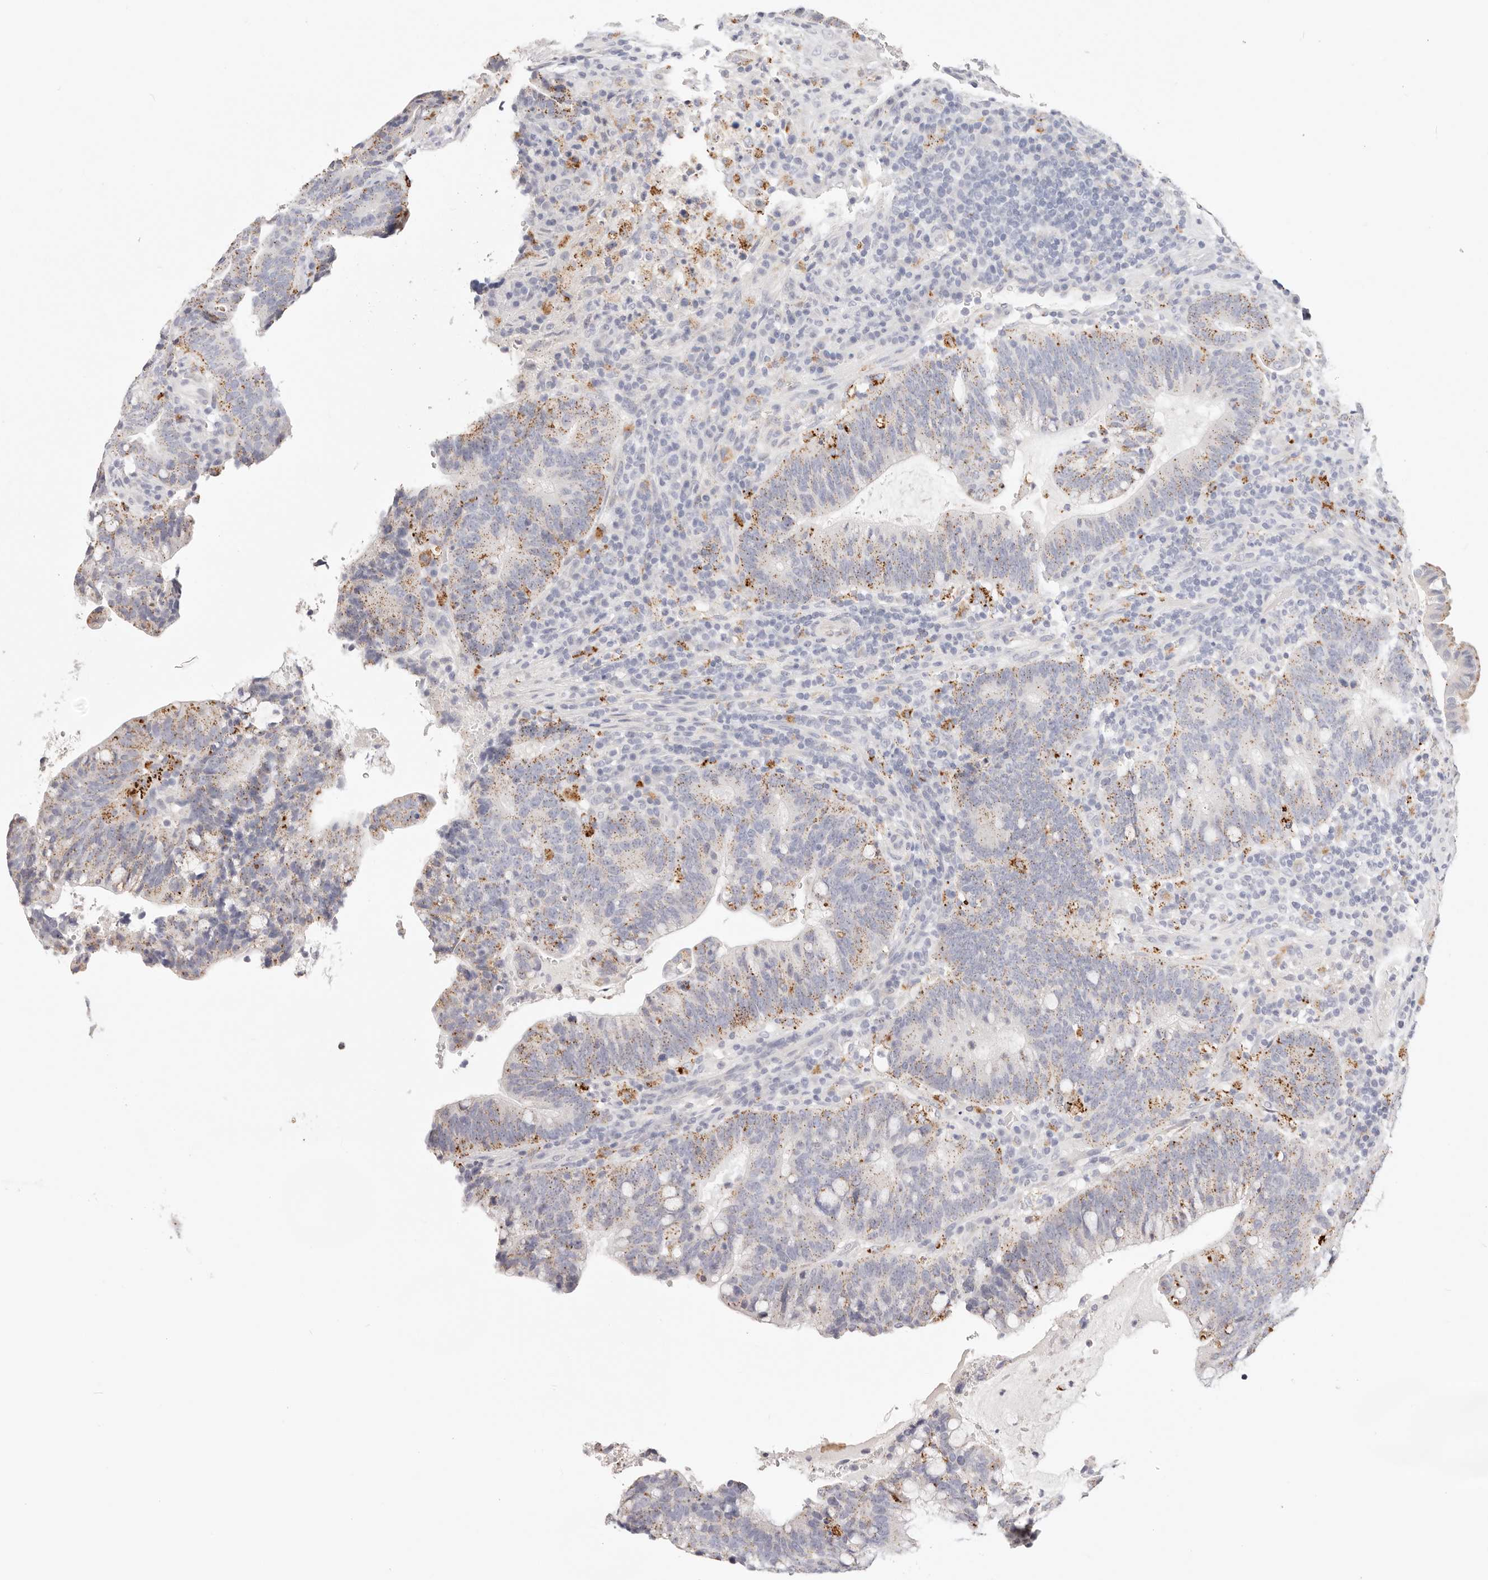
{"staining": {"intensity": "moderate", "quantity": "<25%", "location": "cytoplasmic/membranous"}, "tissue": "colorectal cancer", "cell_type": "Tumor cells", "image_type": "cancer", "snomed": [{"axis": "morphology", "description": "Adenocarcinoma, NOS"}, {"axis": "topography", "description": "Colon"}], "caption": "The photomicrograph demonstrates staining of colorectal cancer (adenocarcinoma), revealing moderate cytoplasmic/membranous protein staining (brown color) within tumor cells. (Brightfield microscopy of DAB IHC at high magnification).", "gene": "STKLD1", "patient": {"sex": "female", "age": 66}}